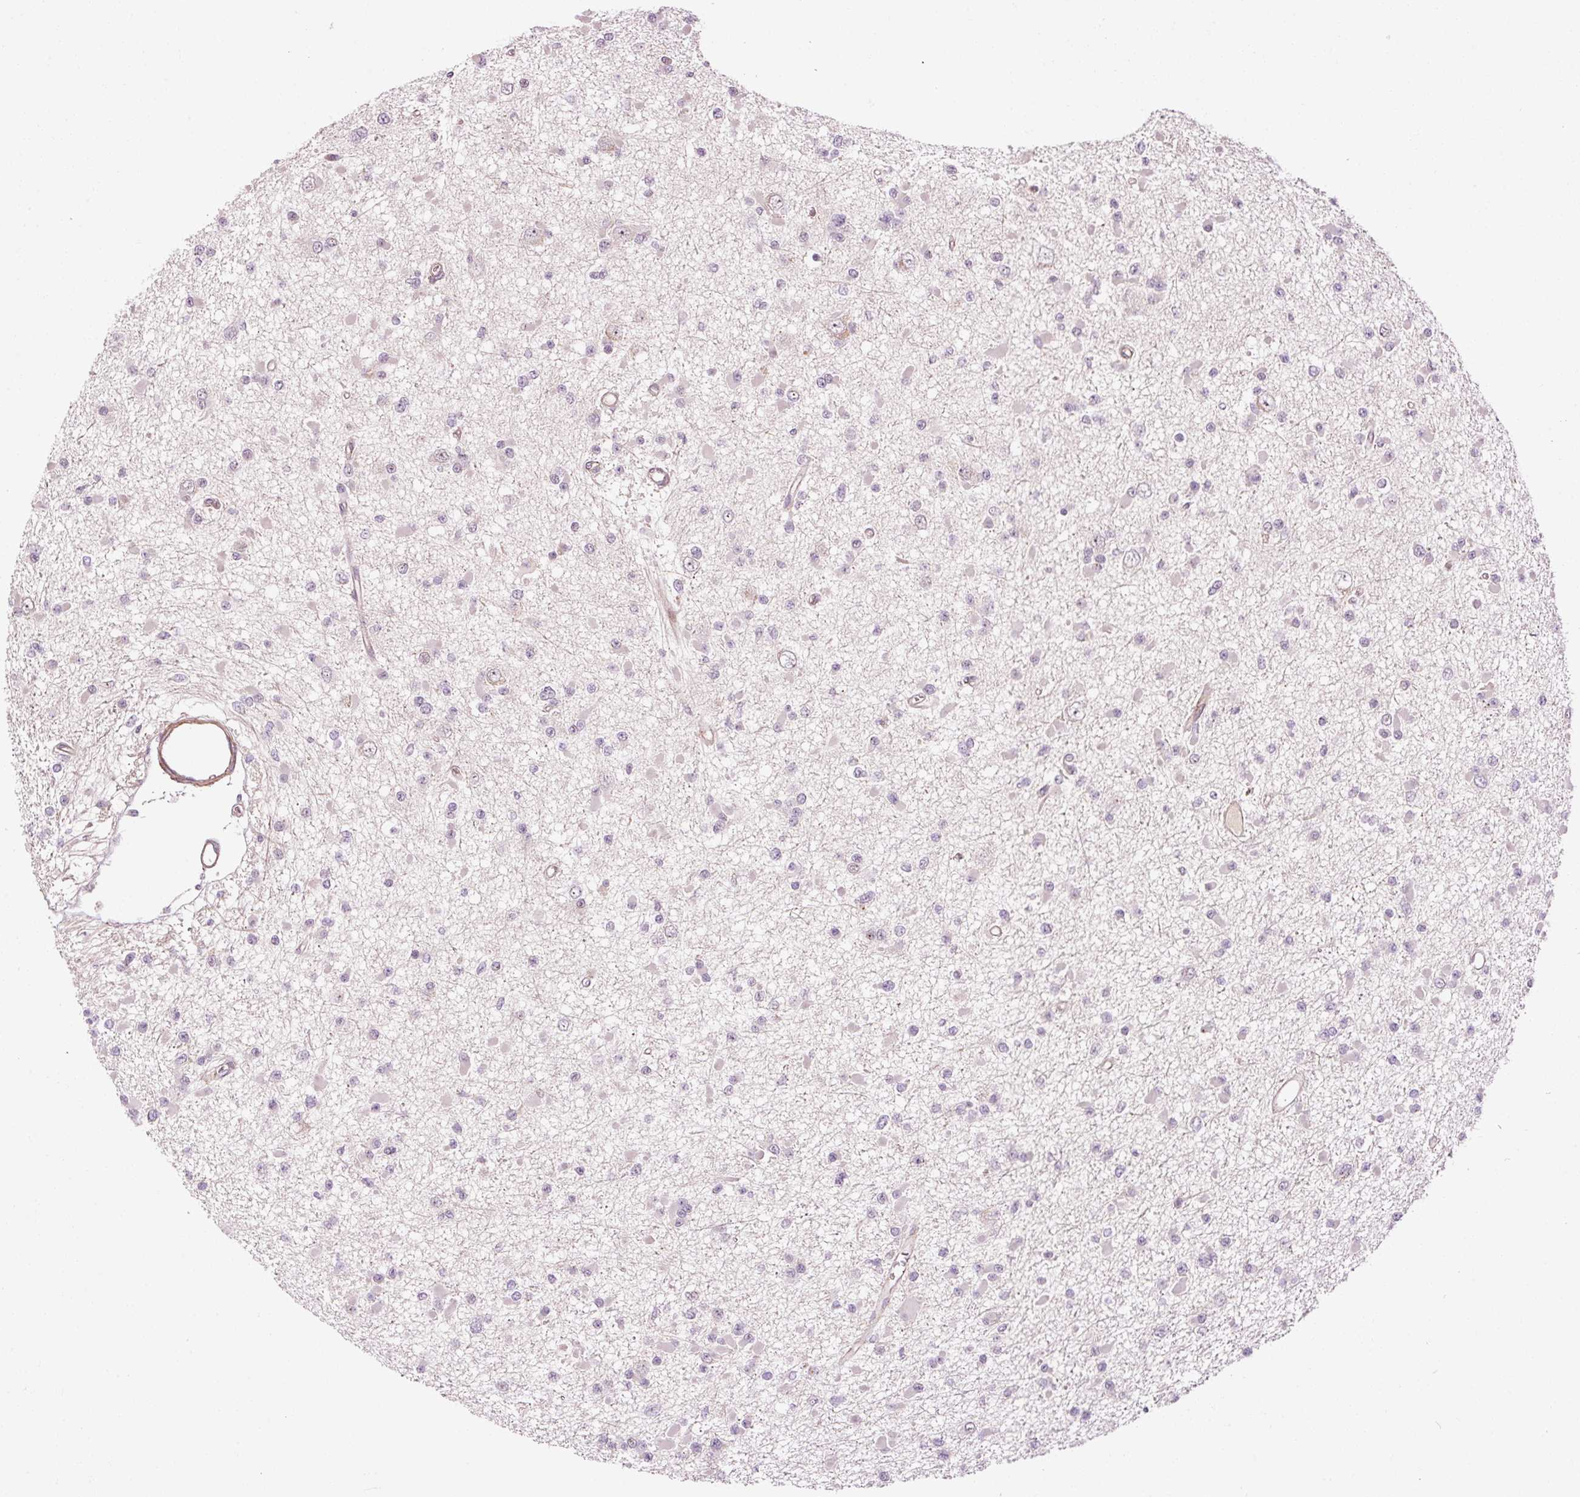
{"staining": {"intensity": "negative", "quantity": "none", "location": "none"}, "tissue": "glioma", "cell_type": "Tumor cells", "image_type": "cancer", "snomed": [{"axis": "morphology", "description": "Glioma, malignant, Low grade"}, {"axis": "topography", "description": "Brain"}], "caption": "Immunohistochemistry (IHC) of malignant glioma (low-grade) displays no staining in tumor cells.", "gene": "ANKRD20A1", "patient": {"sex": "female", "age": 22}}